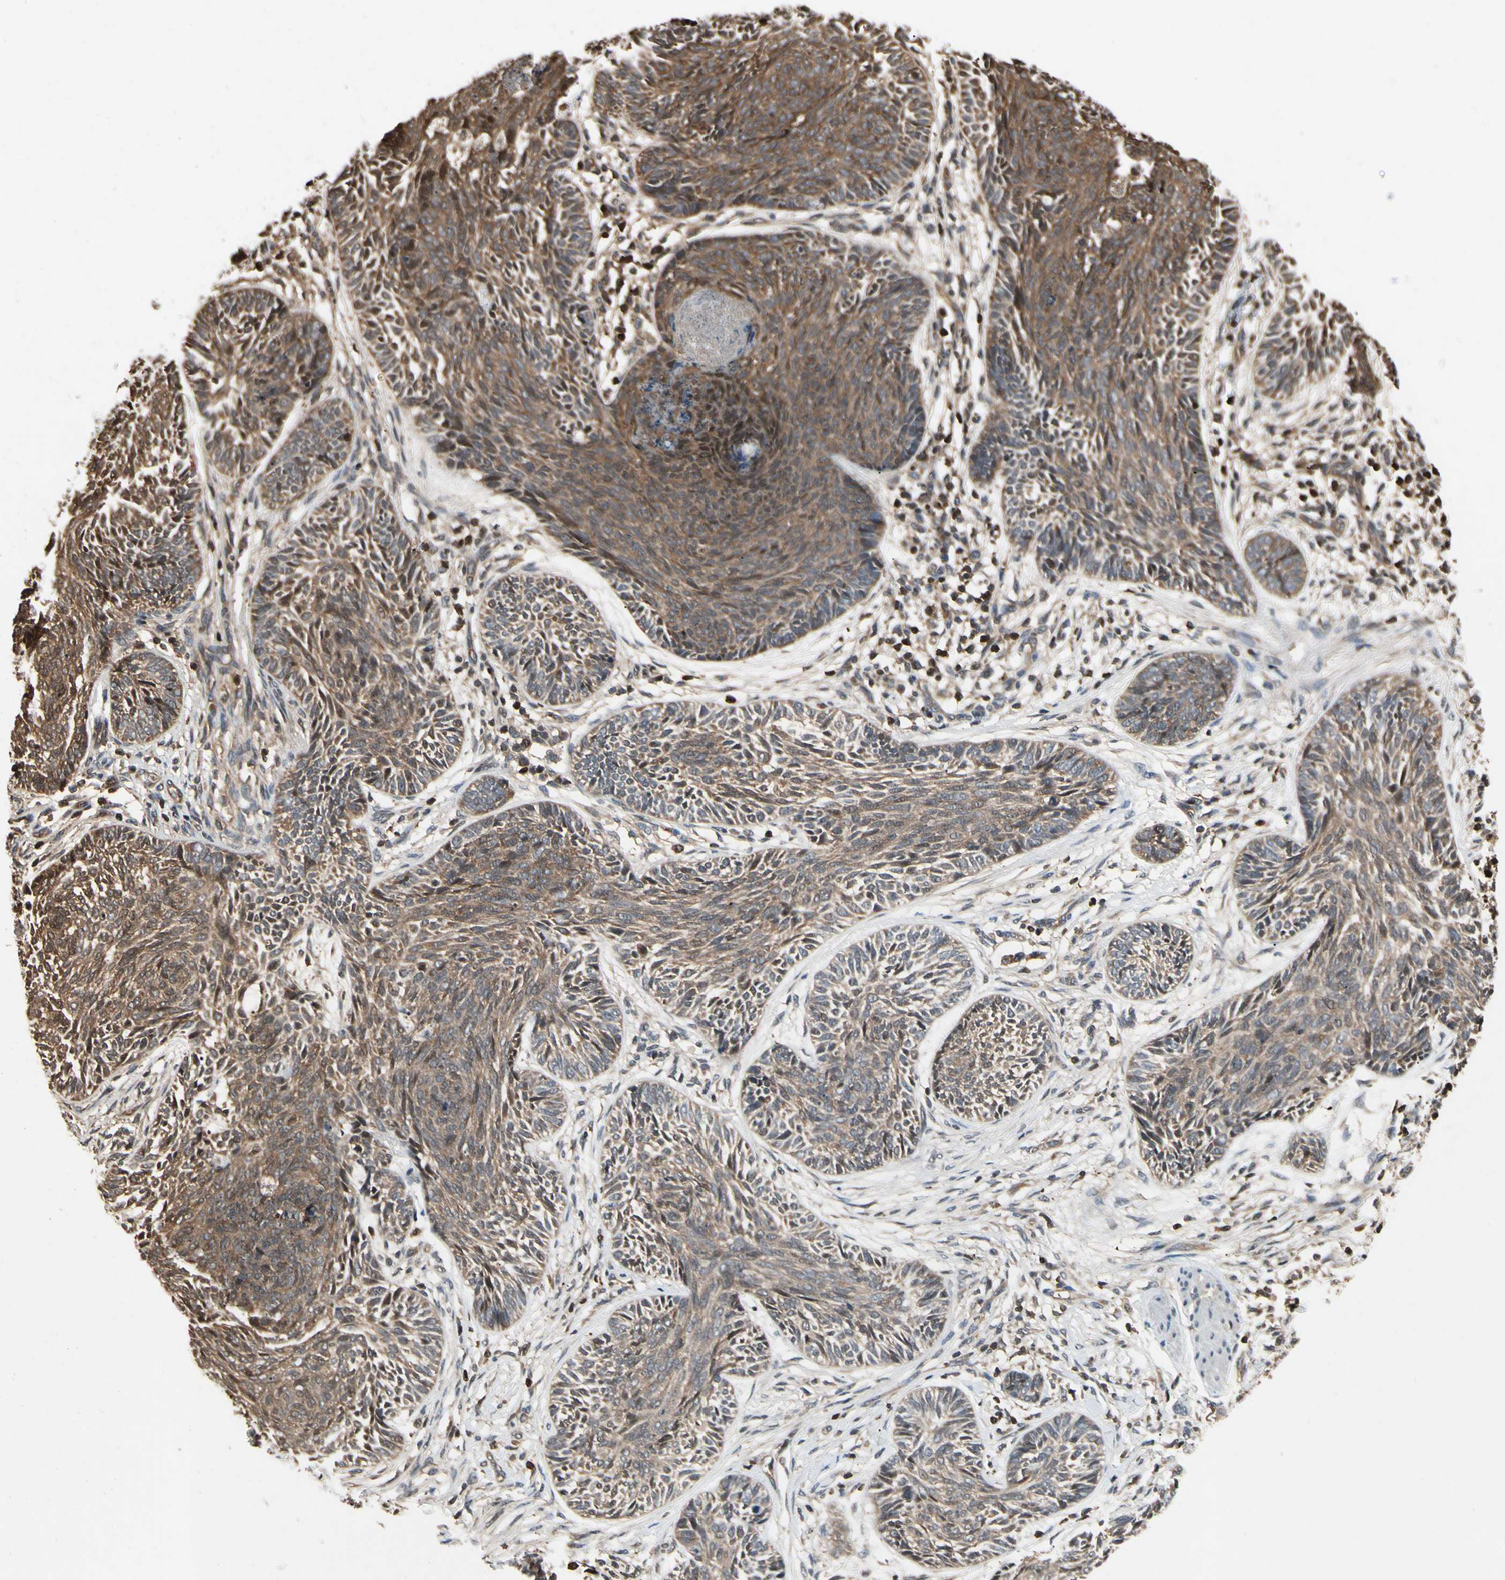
{"staining": {"intensity": "moderate", "quantity": "25%-75%", "location": "cytoplasmic/membranous"}, "tissue": "skin cancer", "cell_type": "Tumor cells", "image_type": "cancer", "snomed": [{"axis": "morphology", "description": "Papilloma, NOS"}, {"axis": "morphology", "description": "Basal cell carcinoma"}, {"axis": "topography", "description": "Skin"}], "caption": "This photomicrograph displays basal cell carcinoma (skin) stained with immunohistochemistry to label a protein in brown. The cytoplasmic/membranous of tumor cells show moderate positivity for the protein. Nuclei are counter-stained blue.", "gene": "YWHAQ", "patient": {"sex": "male", "age": 87}}